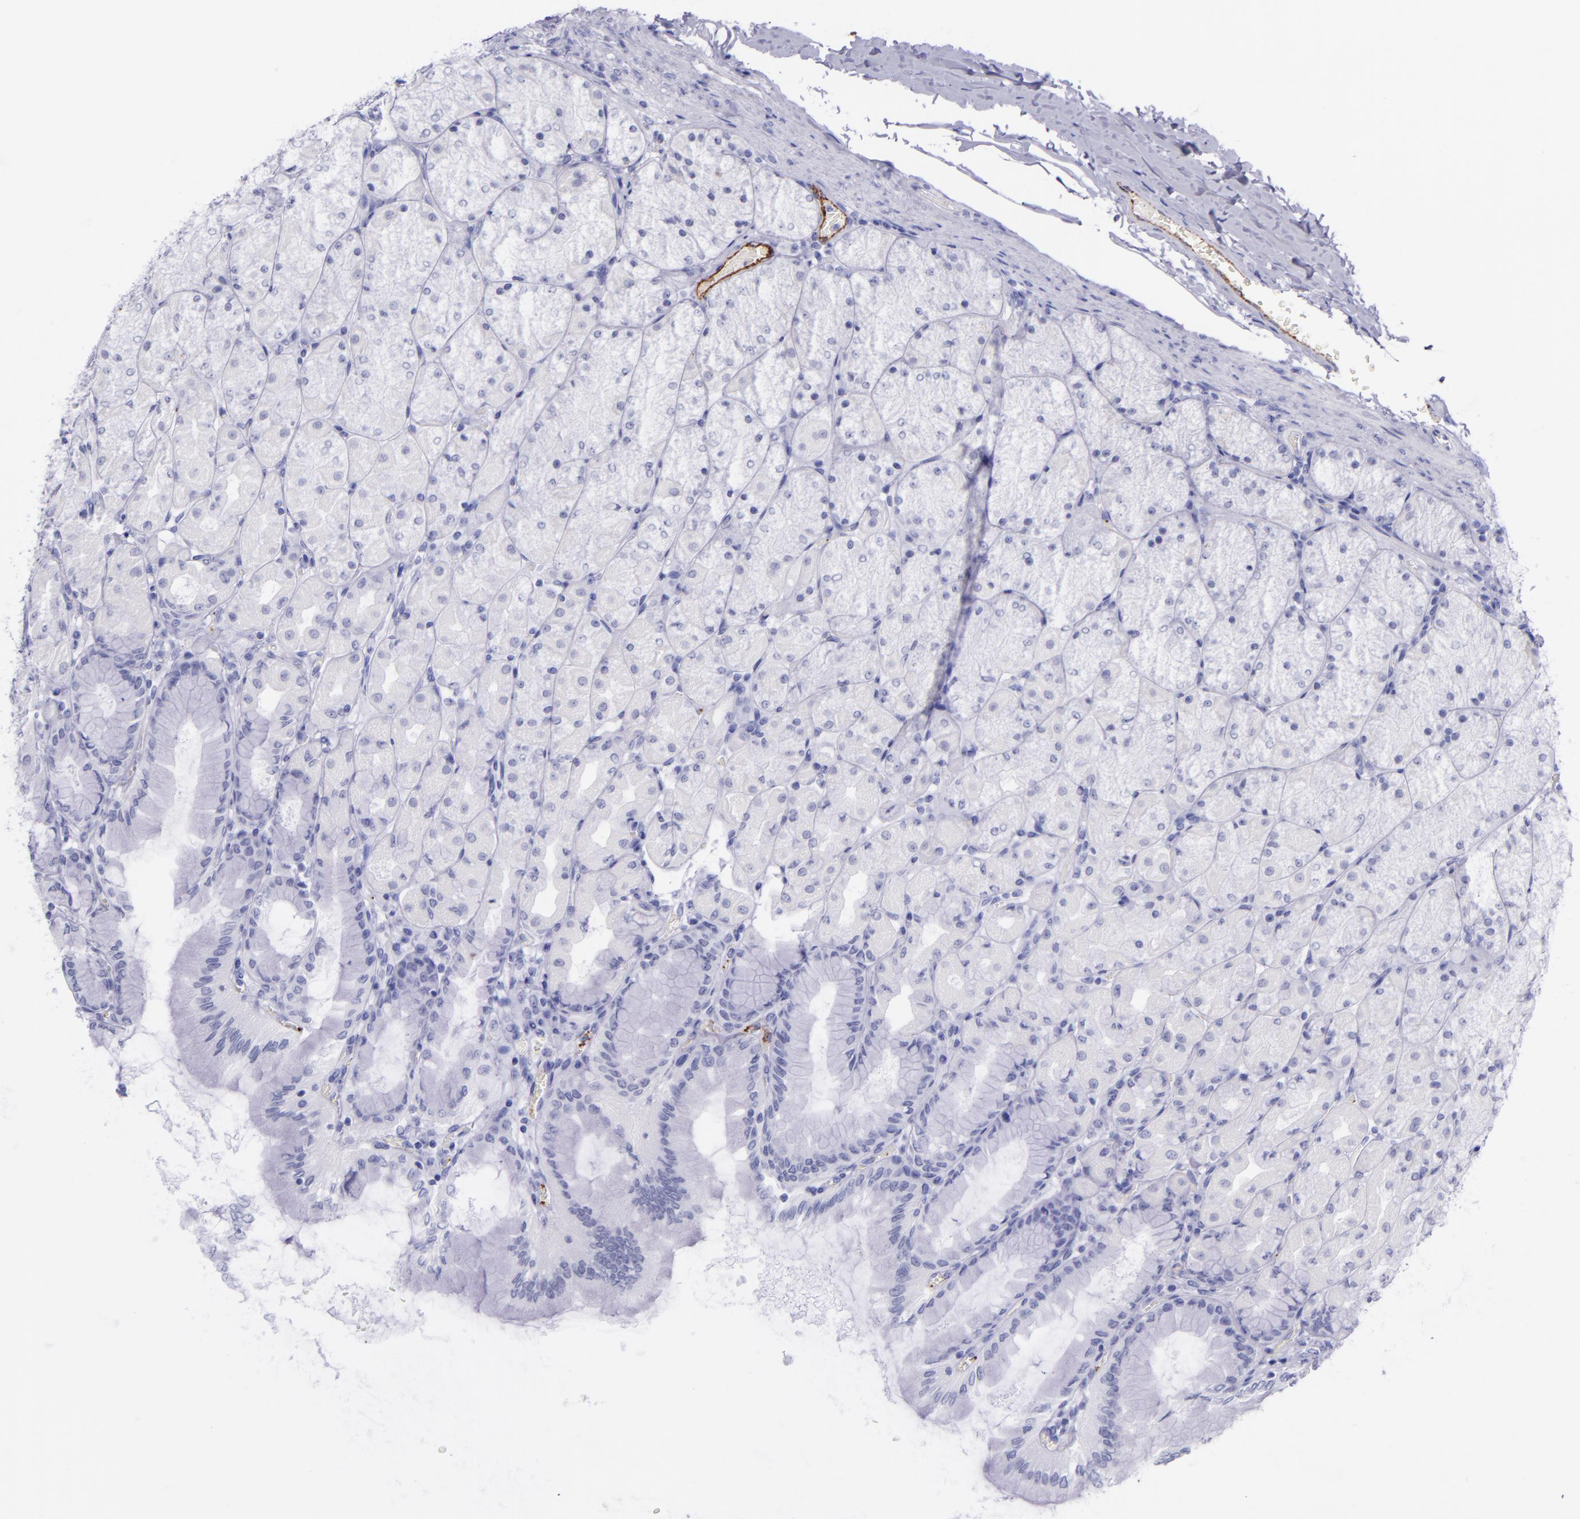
{"staining": {"intensity": "negative", "quantity": "none", "location": "none"}, "tissue": "stomach", "cell_type": "Glandular cells", "image_type": "normal", "snomed": [{"axis": "morphology", "description": "Normal tissue, NOS"}, {"axis": "topography", "description": "Stomach, upper"}], "caption": "Immunohistochemistry (IHC) of unremarkable stomach exhibits no staining in glandular cells. (Immunohistochemistry, brightfield microscopy, high magnification).", "gene": "SELE", "patient": {"sex": "female", "age": 56}}